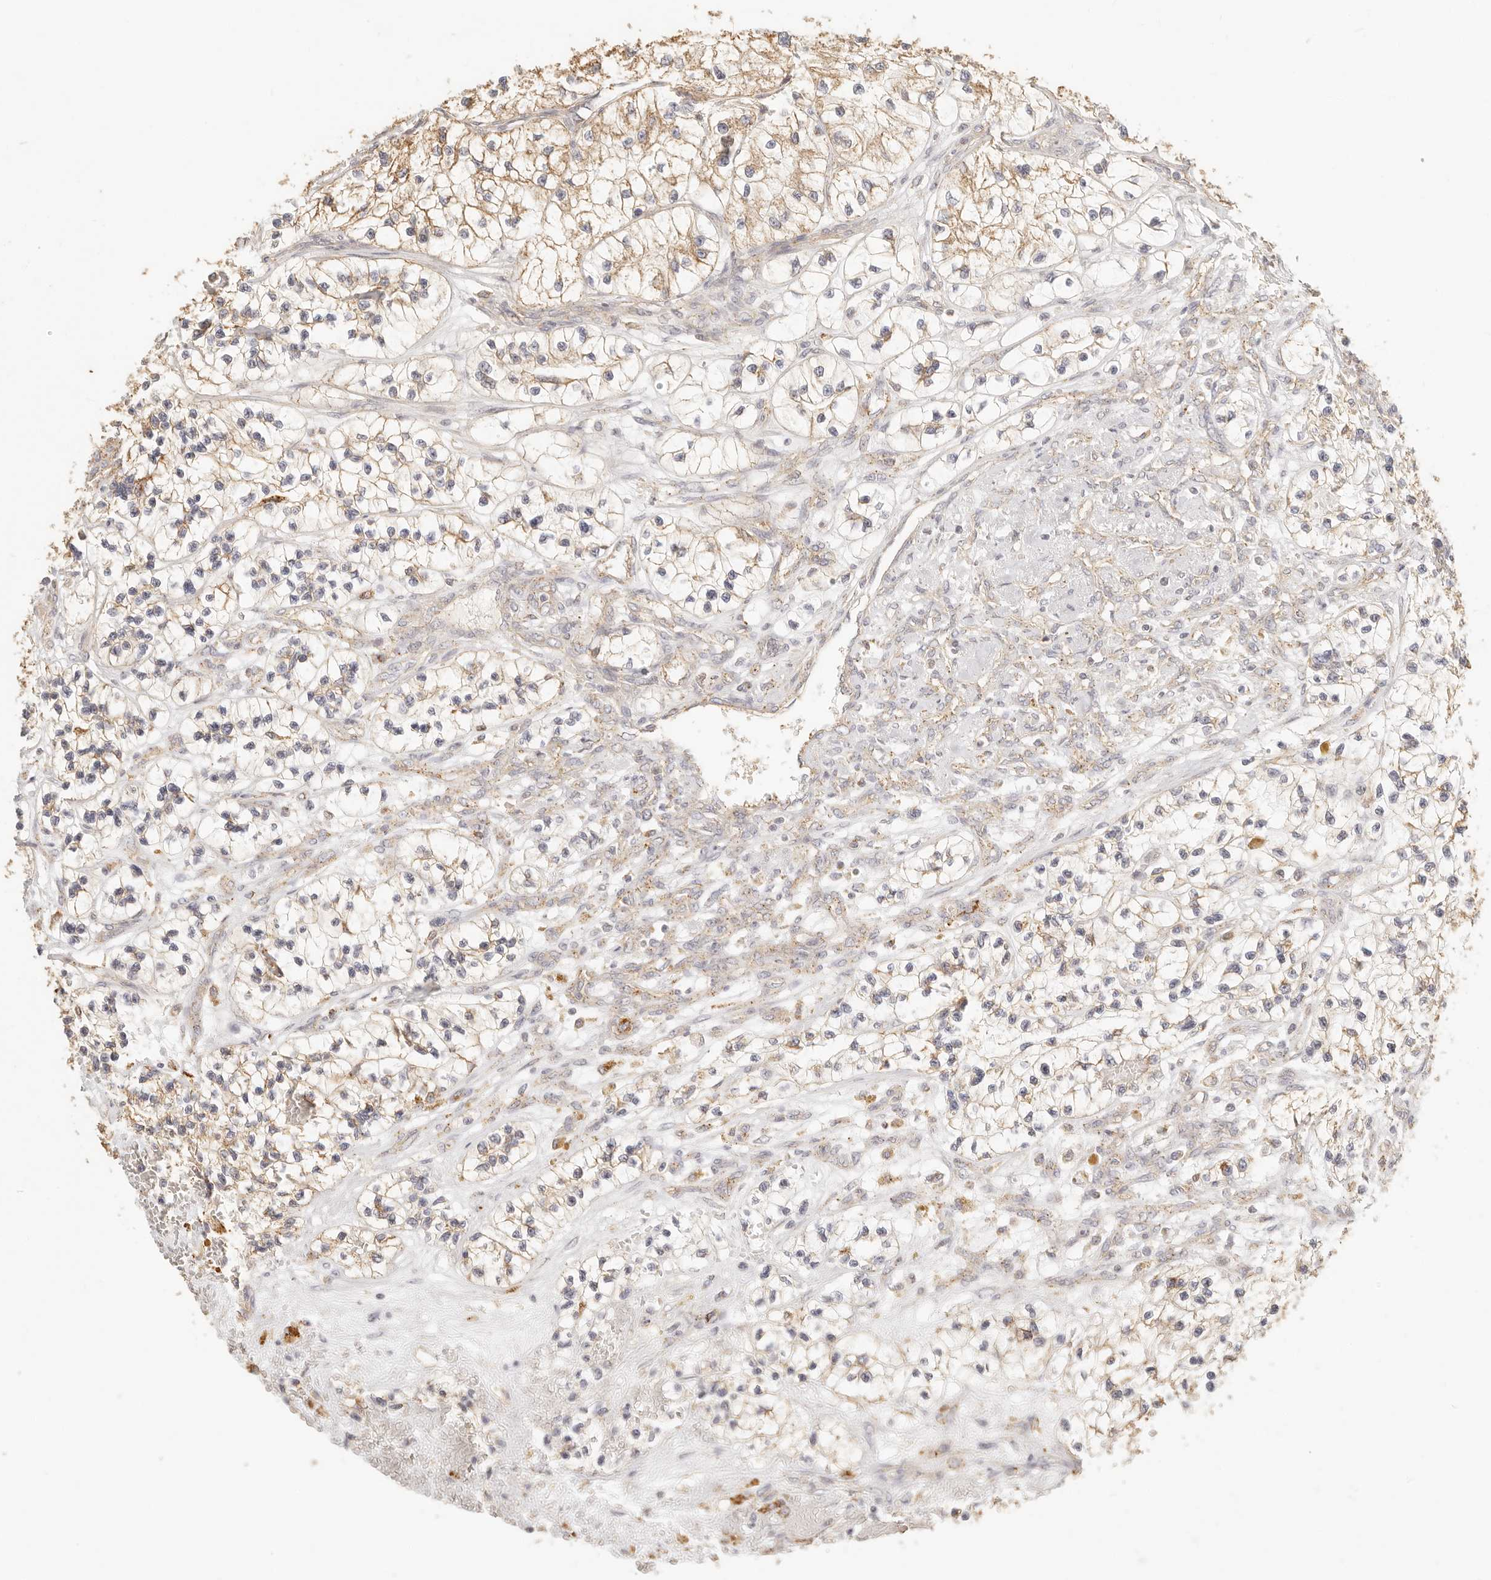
{"staining": {"intensity": "moderate", "quantity": ">75%", "location": "cytoplasmic/membranous"}, "tissue": "renal cancer", "cell_type": "Tumor cells", "image_type": "cancer", "snomed": [{"axis": "morphology", "description": "Adenocarcinoma, NOS"}, {"axis": "topography", "description": "Kidney"}], "caption": "Renal cancer tissue exhibits moderate cytoplasmic/membranous positivity in approximately >75% of tumor cells (Stains: DAB in brown, nuclei in blue, Microscopy: brightfield microscopy at high magnification).", "gene": "CNMD", "patient": {"sex": "female", "age": 57}}